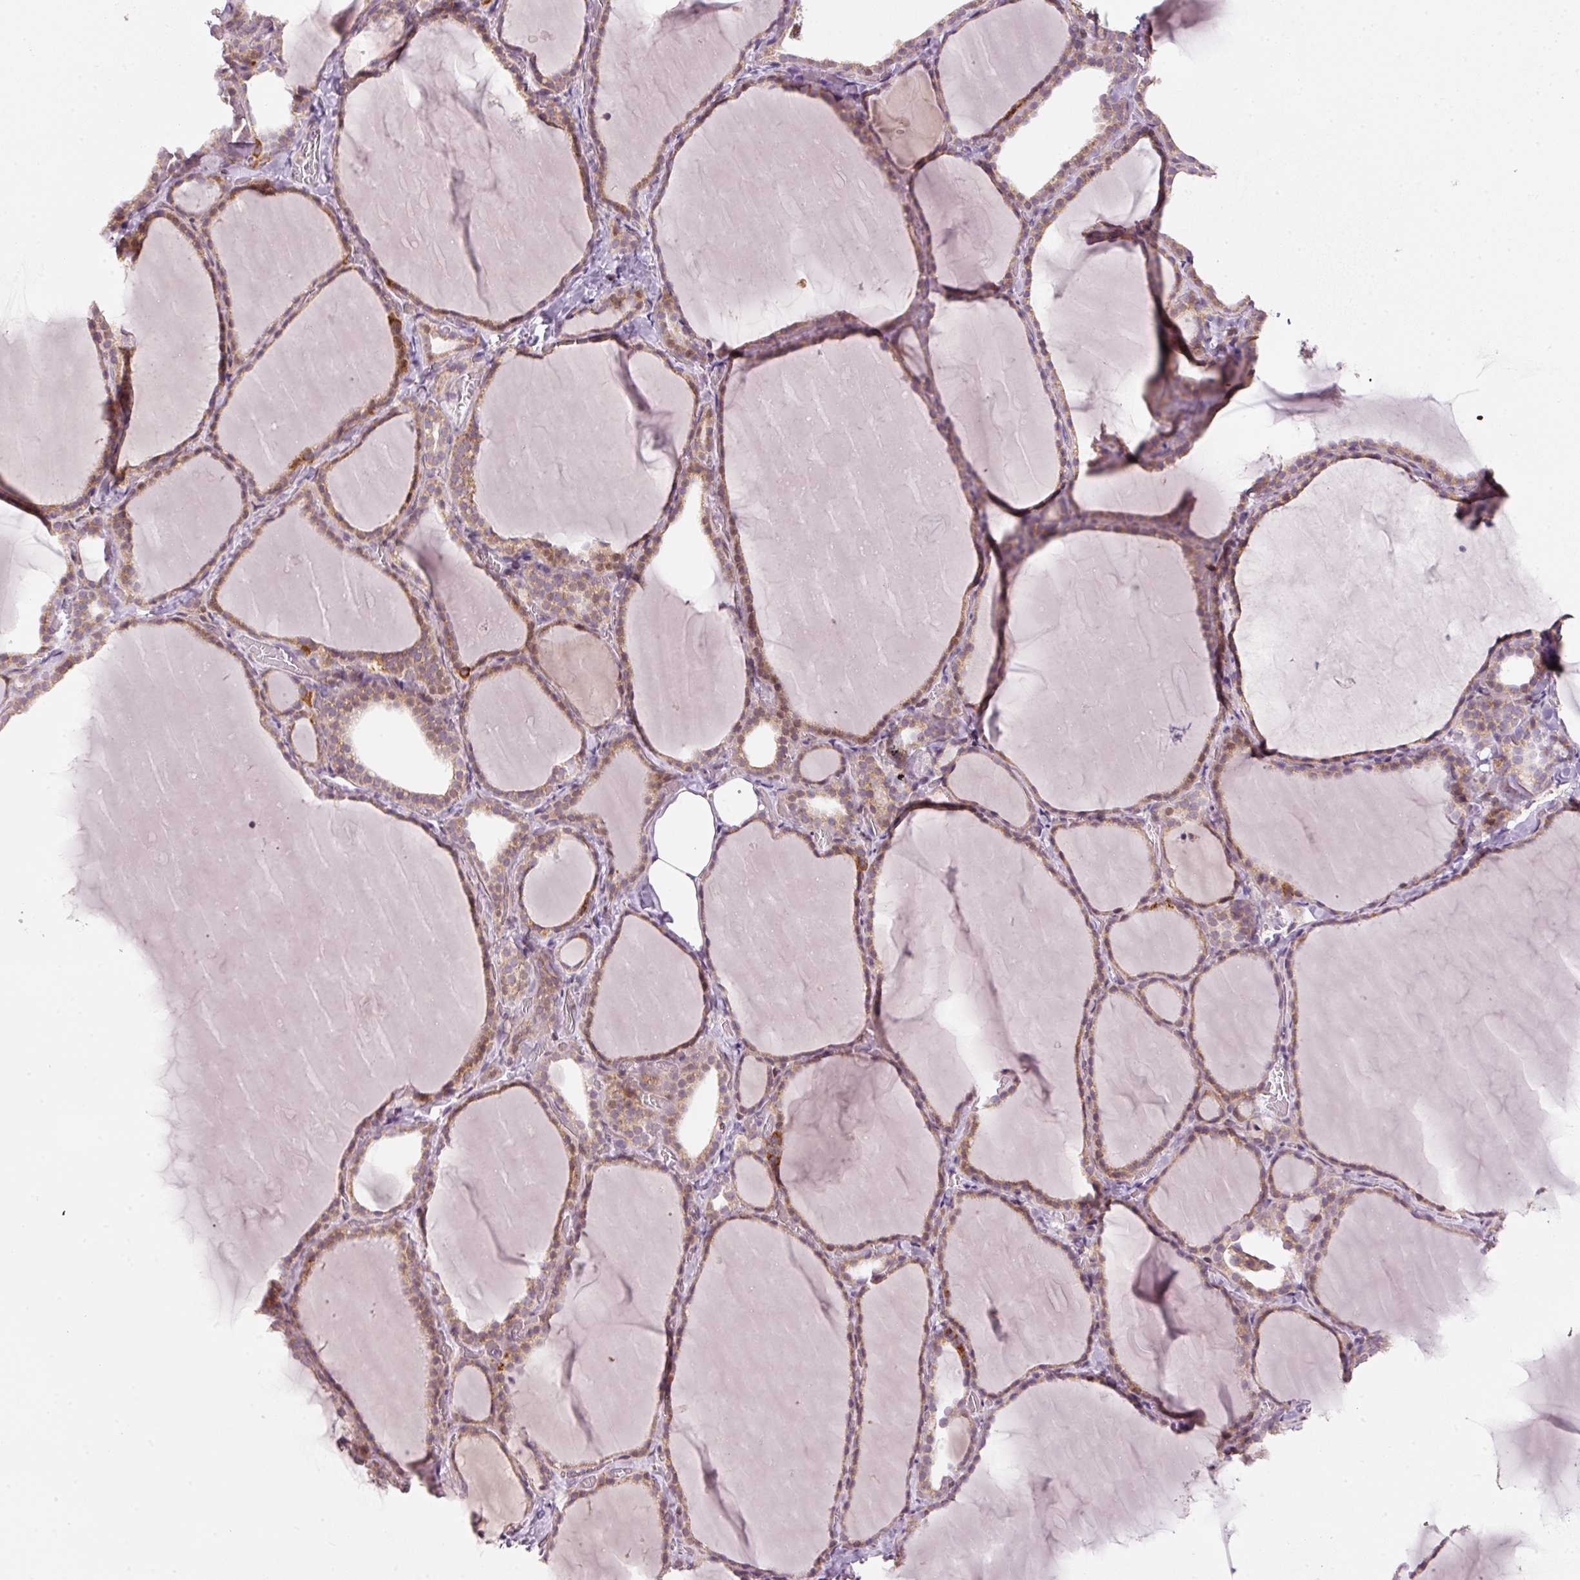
{"staining": {"intensity": "moderate", "quantity": ">75%", "location": "cytoplasmic/membranous"}, "tissue": "thyroid gland", "cell_type": "Glandular cells", "image_type": "normal", "snomed": [{"axis": "morphology", "description": "Normal tissue, NOS"}, {"axis": "topography", "description": "Thyroid gland"}], "caption": "IHC (DAB) staining of normal thyroid gland exhibits moderate cytoplasmic/membranous protein positivity in approximately >75% of glandular cells.", "gene": "TOB2", "patient": {"sex": "female", "age": 22}}